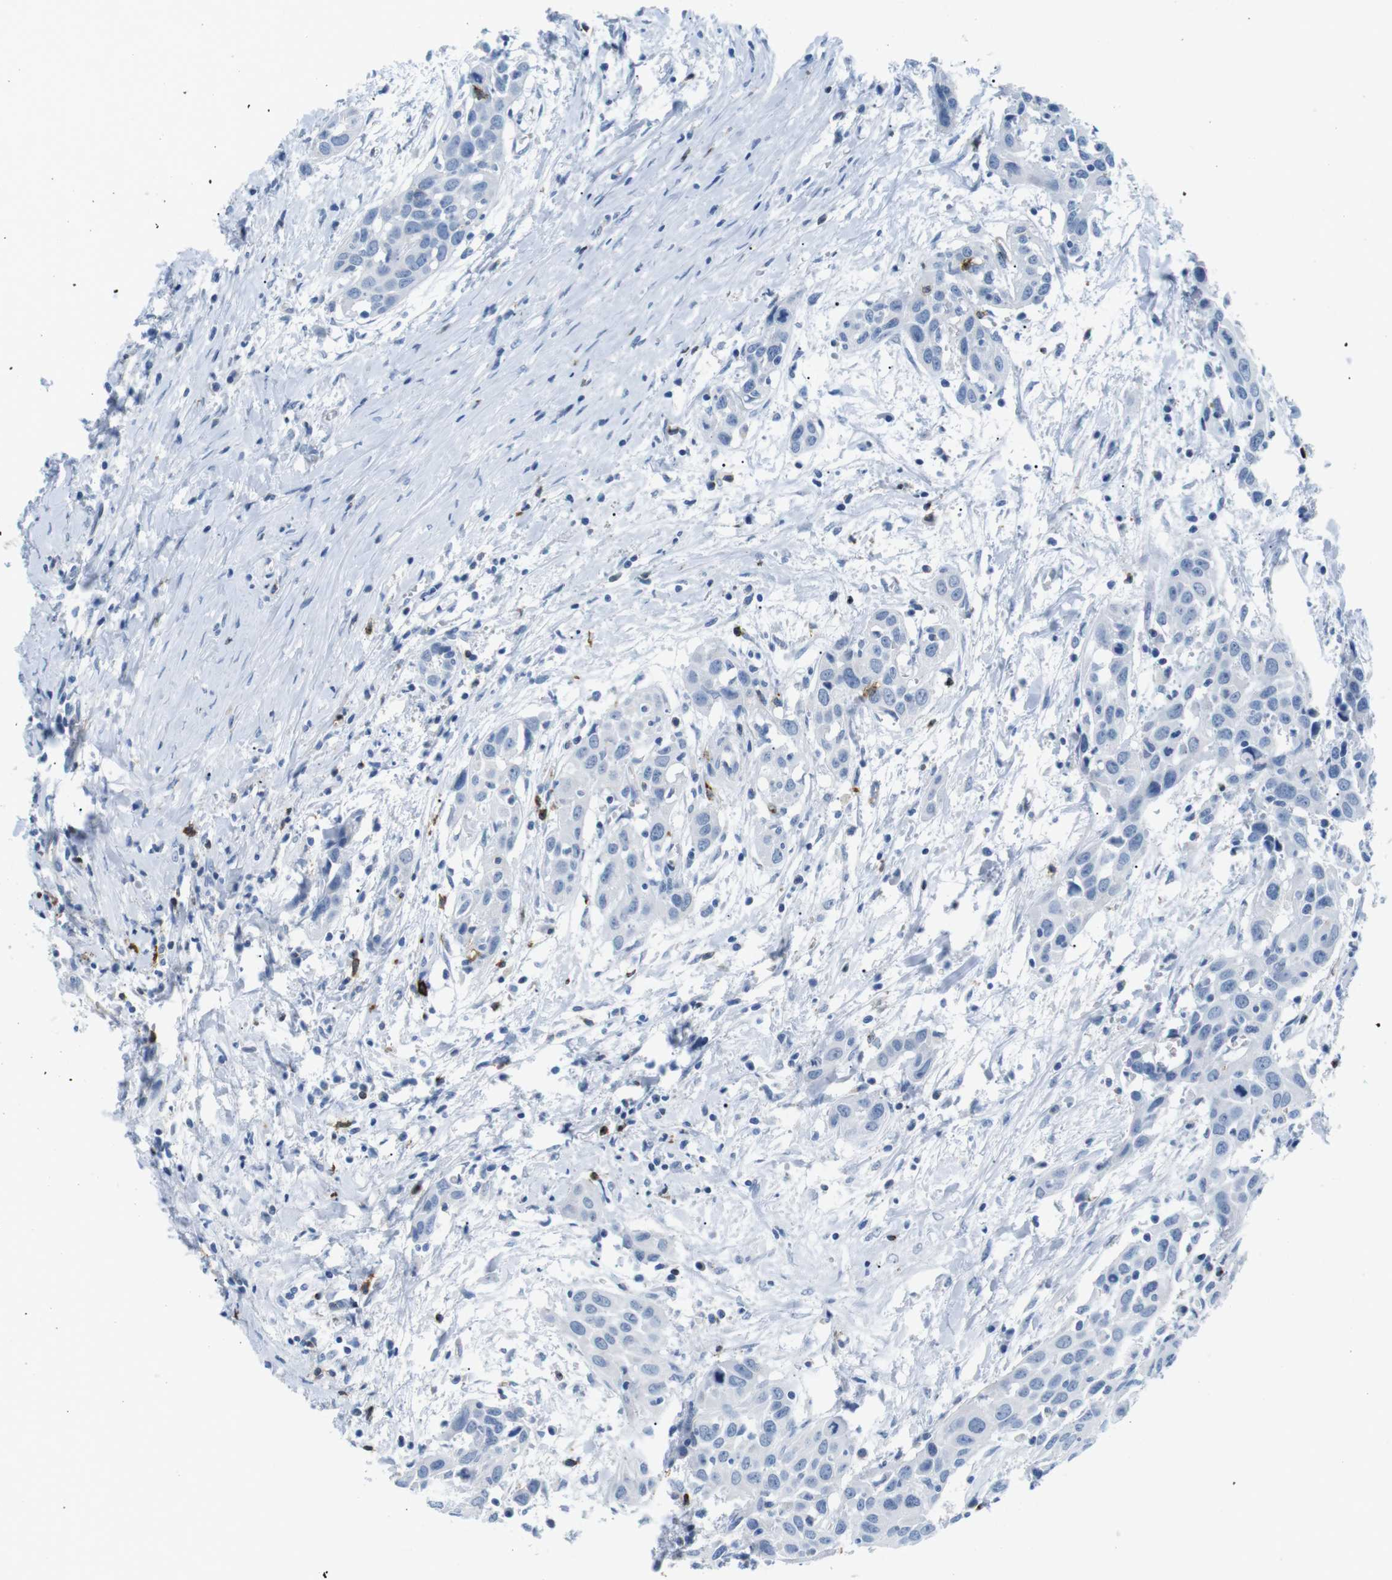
{"staining": {"intensity": "negative", "quantity": "none", "location": "none"}, "tissue": "head and neck cancer", "cell_type": "Tumor cells", "image_type": "cancer", "snomed": [{"axis": "morphology", "description": "Squamous cell carcinoma, NOS"}, {"axis": "topography", "description": "Oral tissue"}, {"axis": "topography", "description": "Head-Neck"}], "caption": "Image shows no protein positivity in tumor cells of head and neck cancer tissue.", "gene": "TNFRSF4", "patient": {"sex": "female", "age": 50}}